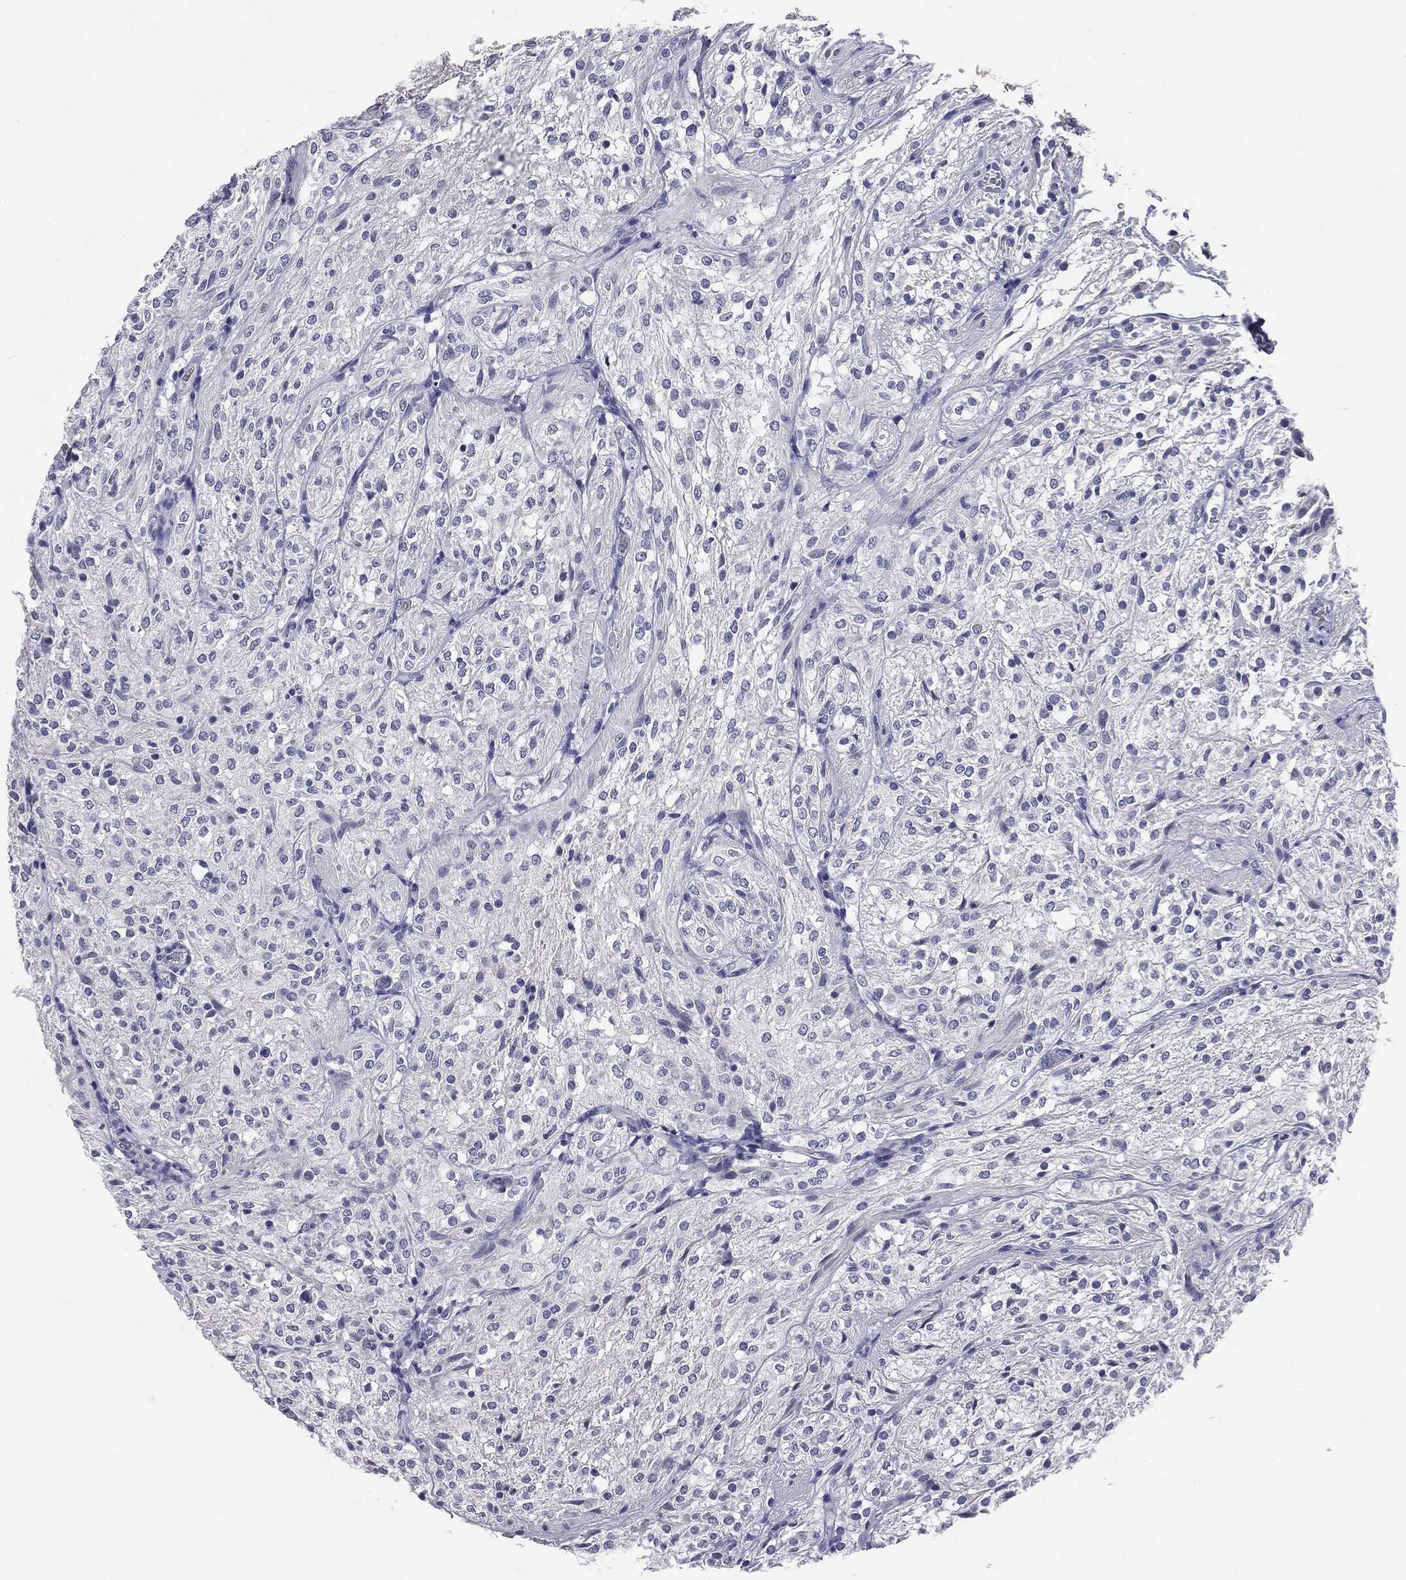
{"staining": {"intensity": "negative", "quantity": "none", "location": "none"}, "tissue": "glioma", "cell_type": "Tumor cells", "image_type": "cancer", "snomed": [{"axis": "morphology", "description": "Glioma, malignant, Low grade"}, {"axis": "topography", "description": "Brain"}], "caption": "Immunohistochemistry of human glioma exhibits no positivity in tumor cells.", "gene": "AFP", "patient": {"sex": "male", "age": 3}}